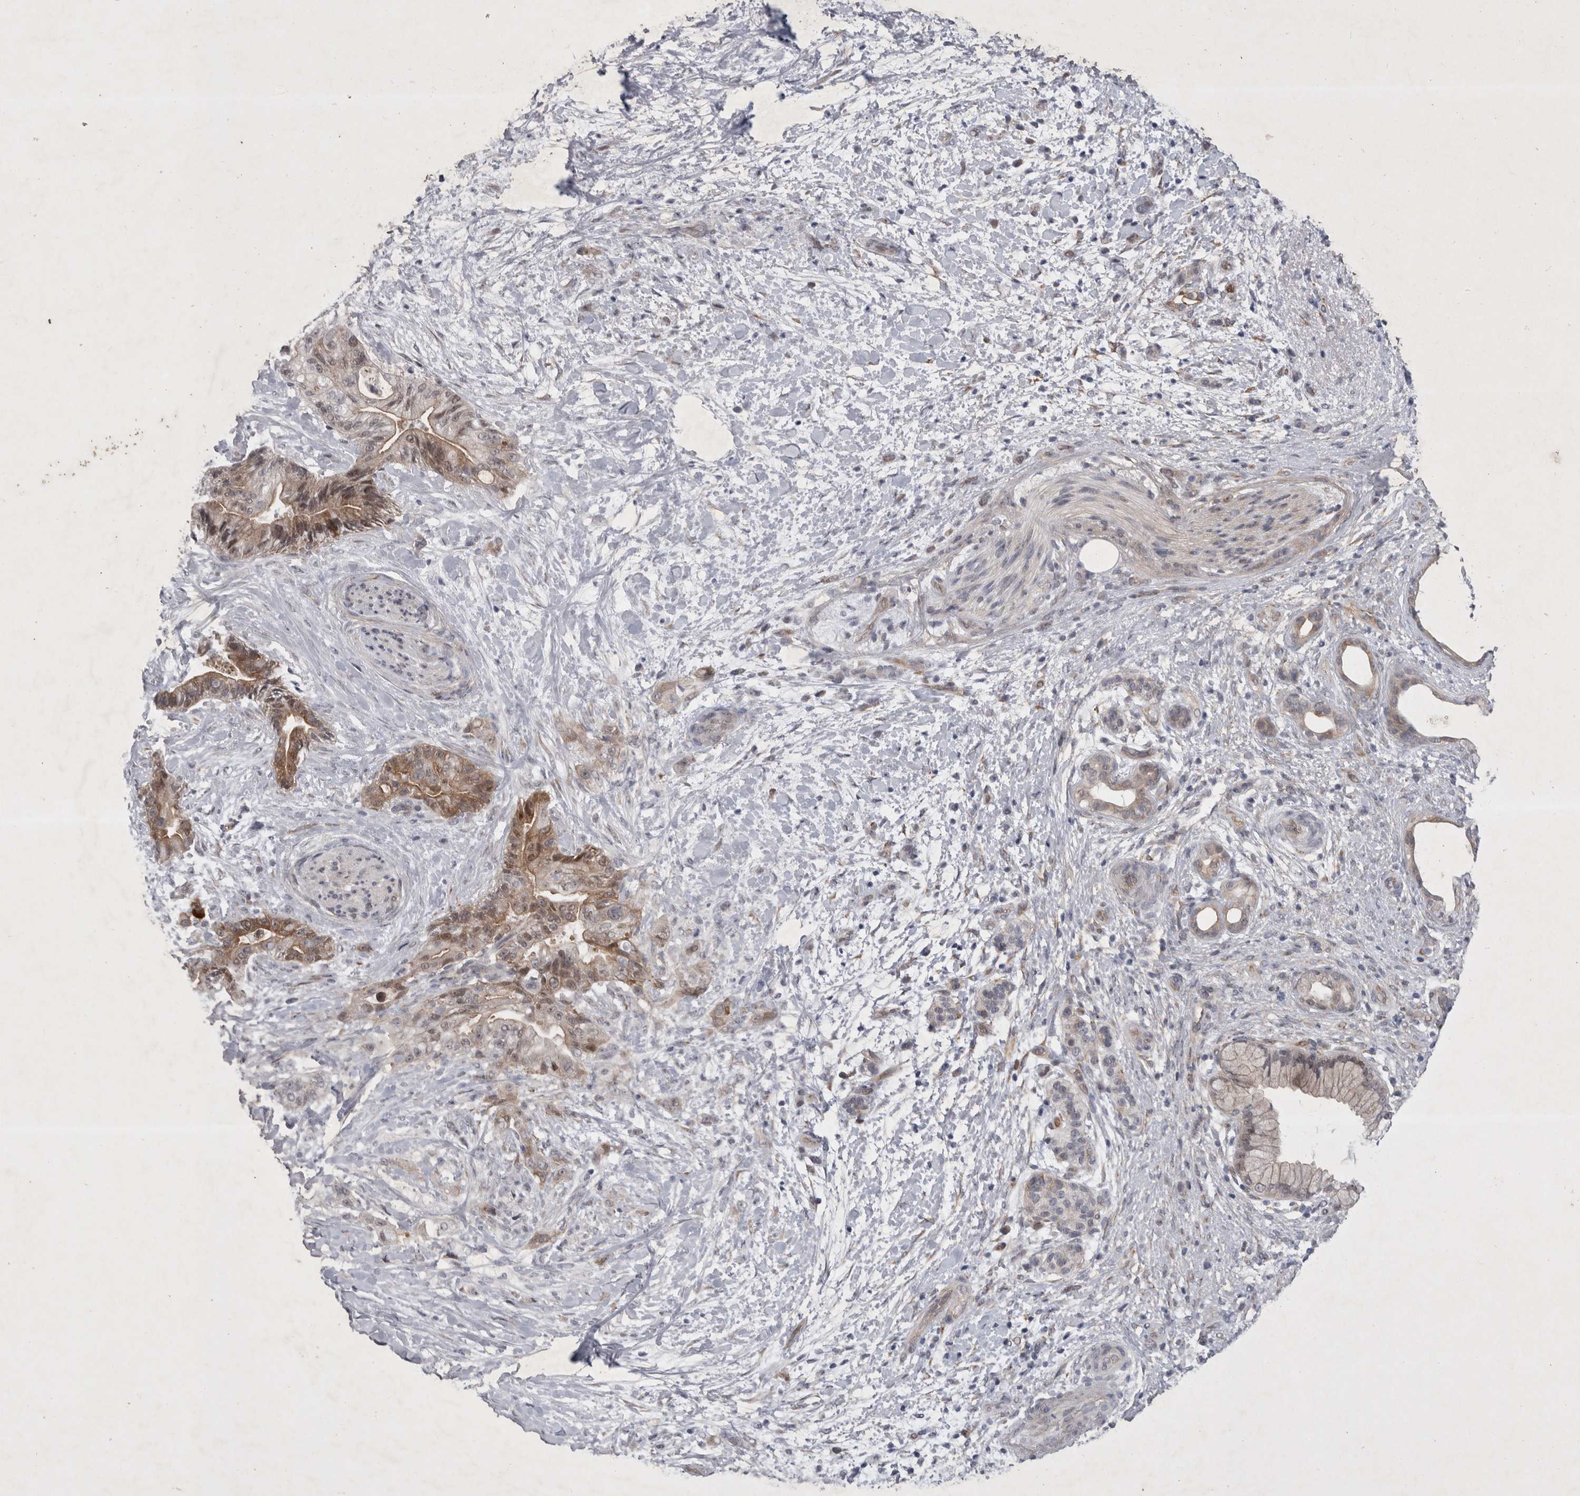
{"staining": {"intensity": "moderate", "quantity": ">75%", "location": "cytoplasmic/membranous,nuclear"}, "tissue": "pancreatic cancer", "cell_type": "Tumor cells", "image_type": "cancer", "snomed": [{"axis": "morphology", "description": "Adenocarcinoma, NOS"}, {"axis": "topography", "description": "Pancreas"}], "caption": "An image of pancreatic adenocarcinoma stained for a protein demonstrates moderate cytoplasmic/membranous and nuclear brown staining in tumor cells. (brown staining indicates protein expression, while blue staining denotes nuclei).", "gene": "PARP11", "patient": {"sex": "male", "age": 59}}